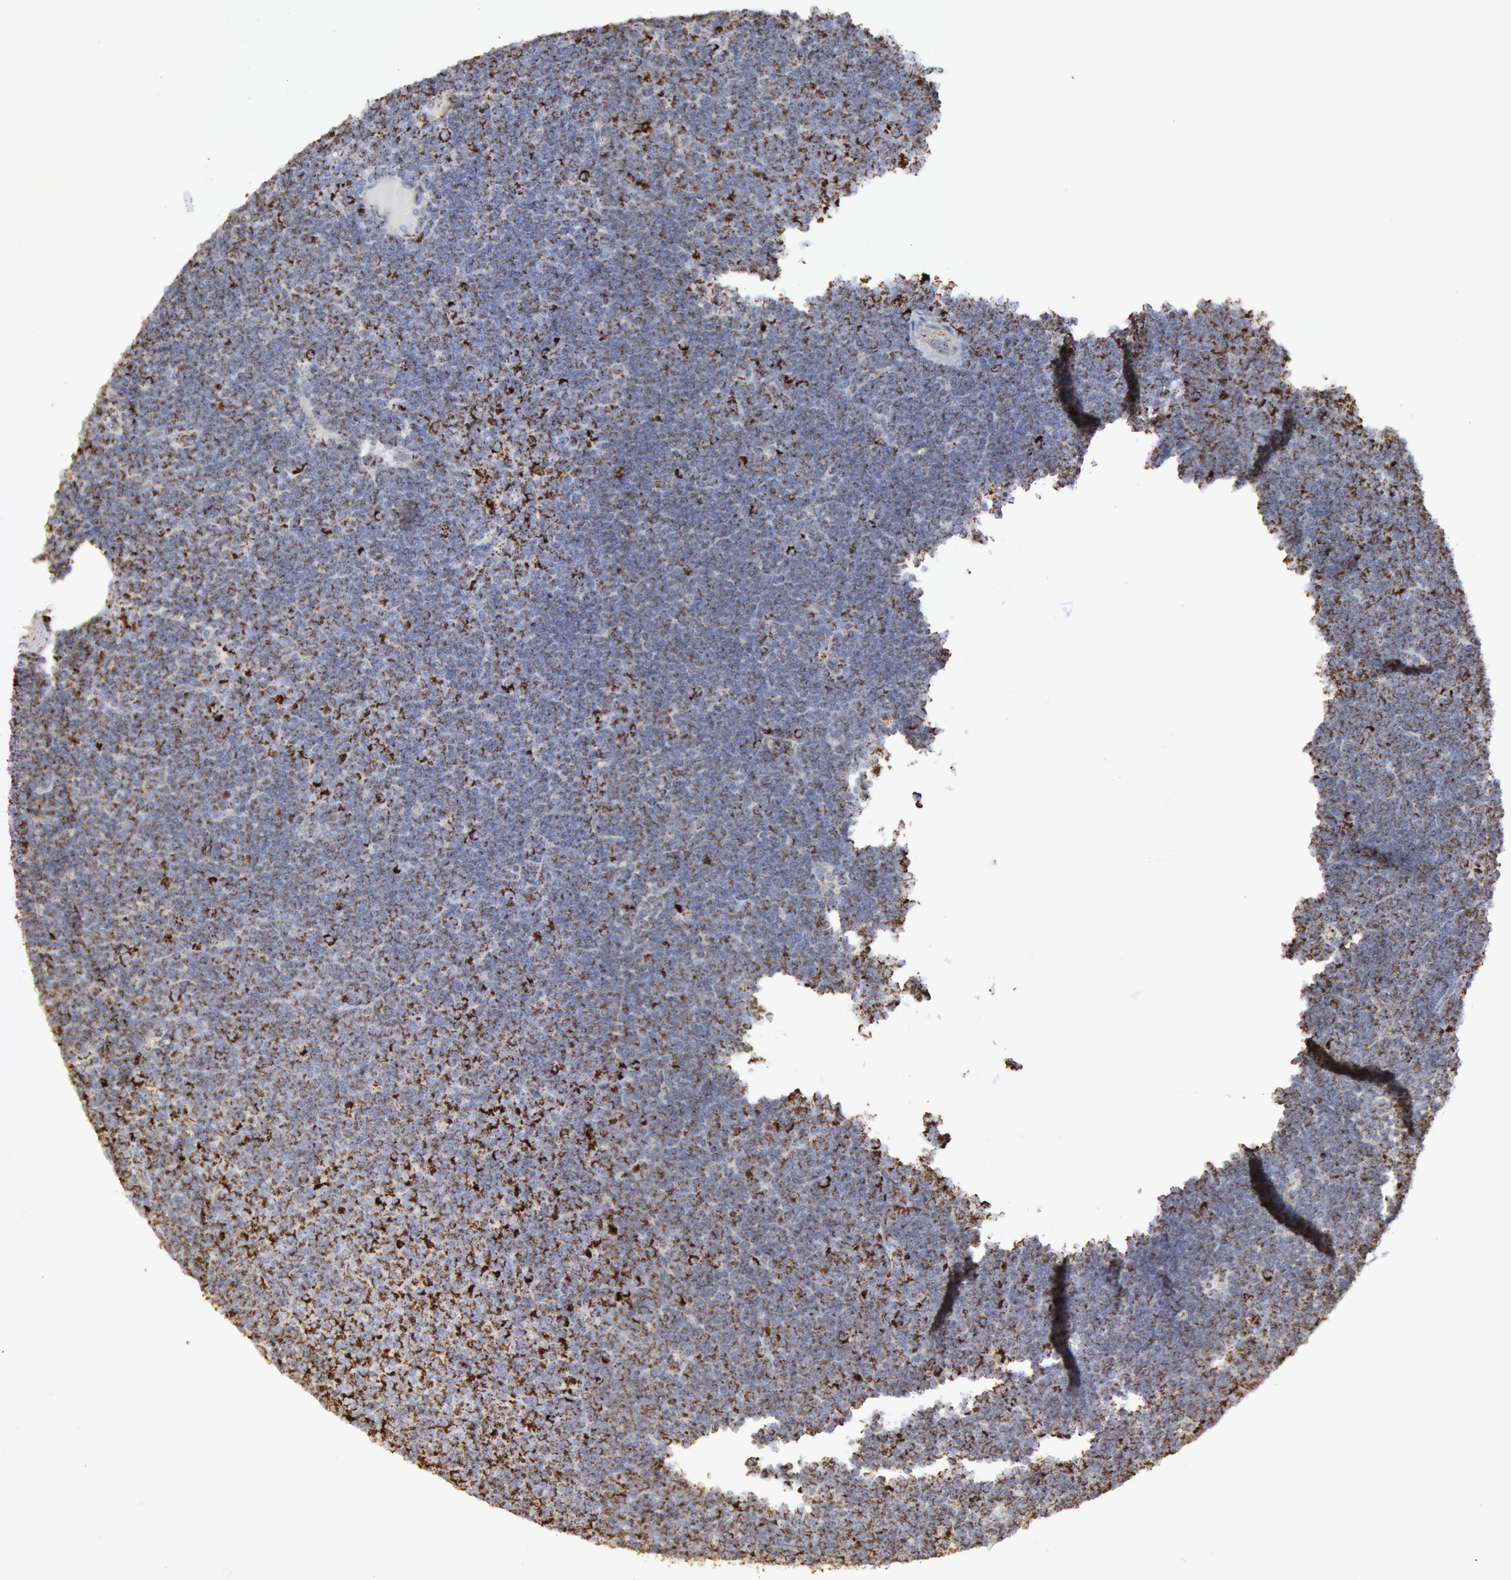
{"staining": {"intensity": "strong", "quantity": "25%-75%", "location": "cytoplasmic/membranous"}, "tissue": "lymphoma", "cell_type": "Tumor cells", "image_type": "cancer", "snomed": [{"axis": "morphology", "description": "Malignant lymphoma, non-Hodgkin's type, Low grade"}, {"axis": "topography", "description": "Lymph node"}], "caption": "IHC photomicrograph of neoplastic tissue: human malignant lymphoma, non-Hodgkin's type (low-grade) stained using IHC shows high levels of strong protein expression localized specifically in the cytoplasmic/membranous of tumor cells, appearing as a cytoplasmic/membranous brown color.", "gene": "ATP5F1B", "patient": {"sex": "male", "age": 57}}